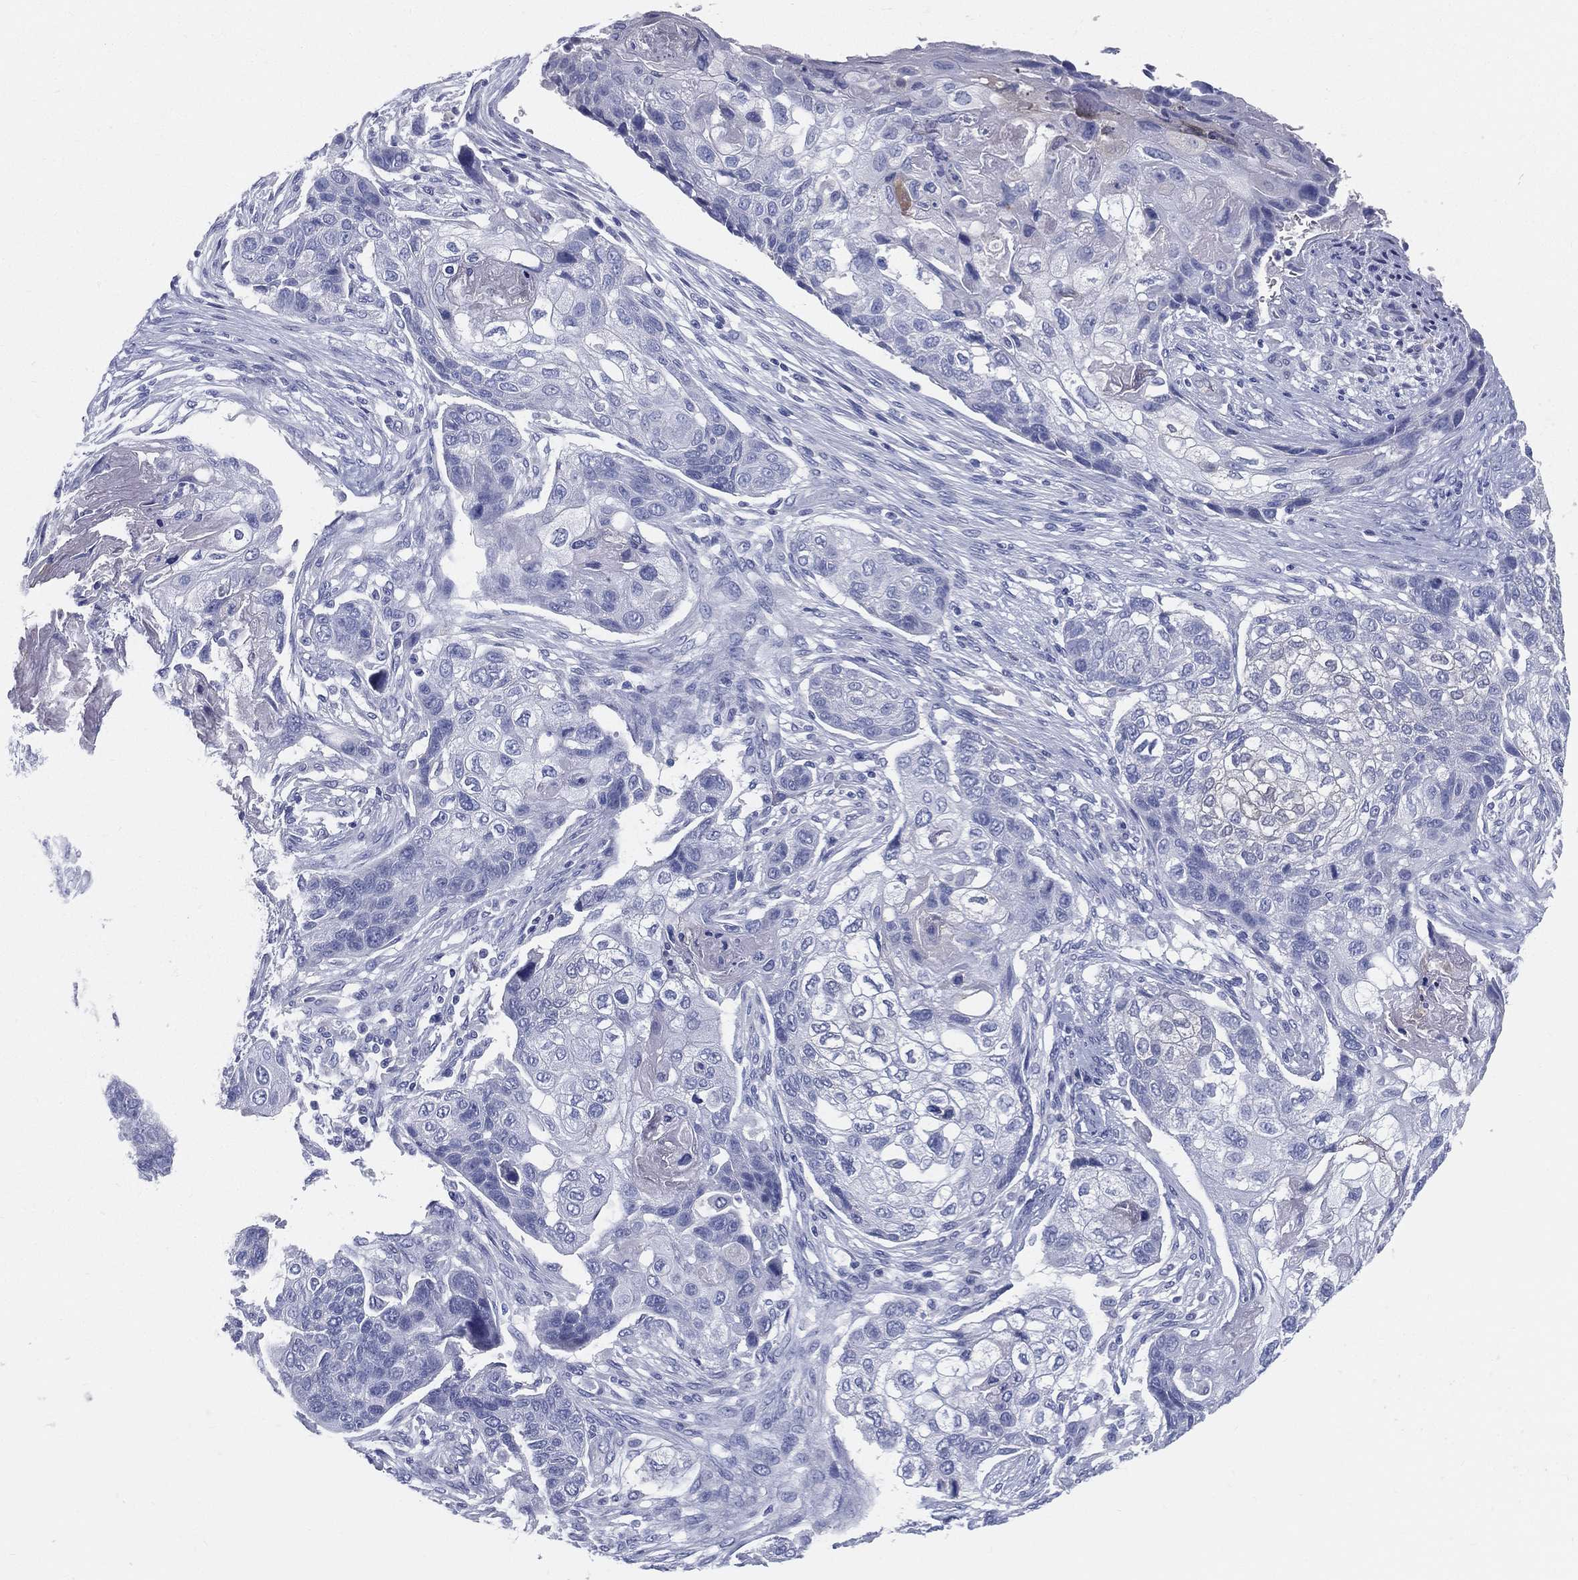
{"staining": {"intensity": "negative", "quantity": "none", "location": "none"}, "tissue": "lung cancer", "cell_type": "Tumor cells", "image_type": "cancer", "snomed": [{"axis": "morphology", "description": "Normal tissue, NOS"}, {"axis": "morphology", "description": "Squamous cell carcinoma, NOS"}, {"axis": "topography", "description": "Bronchus"}, {"axis": "topography", "description": "Lung"}], "caption": "The immunohistochemistry (IHC) image has no significant staining in tumor cells of lung cancer (squamous cell carcinoma) tissue.", "gene": "STS", "patient": {"sex": "male", "age": 69}}